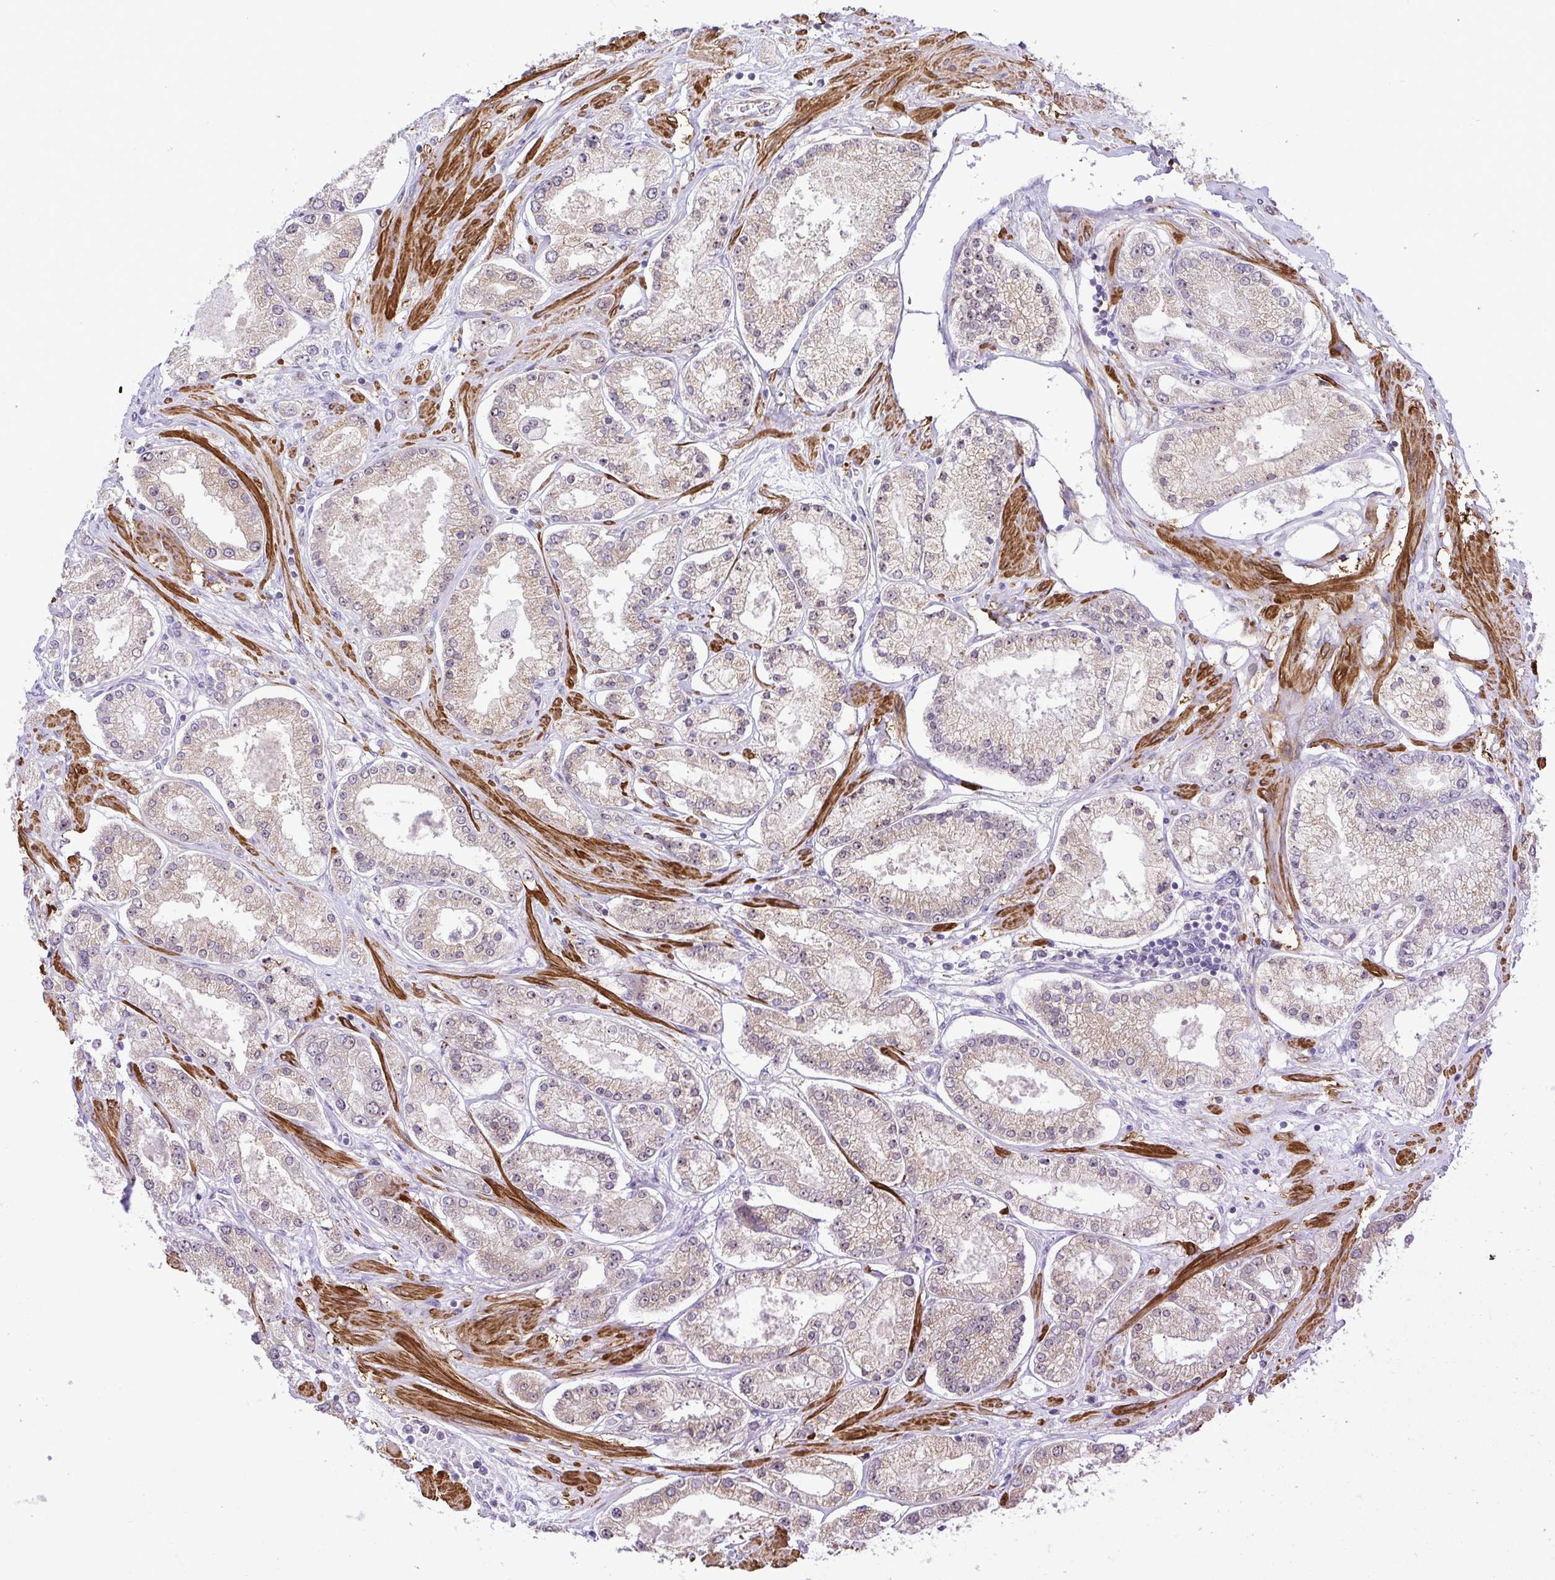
{"staining": {"intensity": "weak", "quantity": "25%-75%", "location": "cytoplasmic/membranous"}, "tissue": "prostate cancer", "cell_type": "Tumor cells", "image_type": "cancer", "snomed": [{"axis": "morphology", "description": "Adenocarcinoma, High grade"}, {"axis": "topography", "description": "Prostate"}], "caption": "Prostate cancer (adenocarcinoma (high-grade)) tissue reveals weak cytoplasmic/membranous staining in approximately 25%-75% of tumor cells, visualized by immunohistochemistry.", "gene": "RSL24D1", "patient": {"sex": "male", "age": 69}}